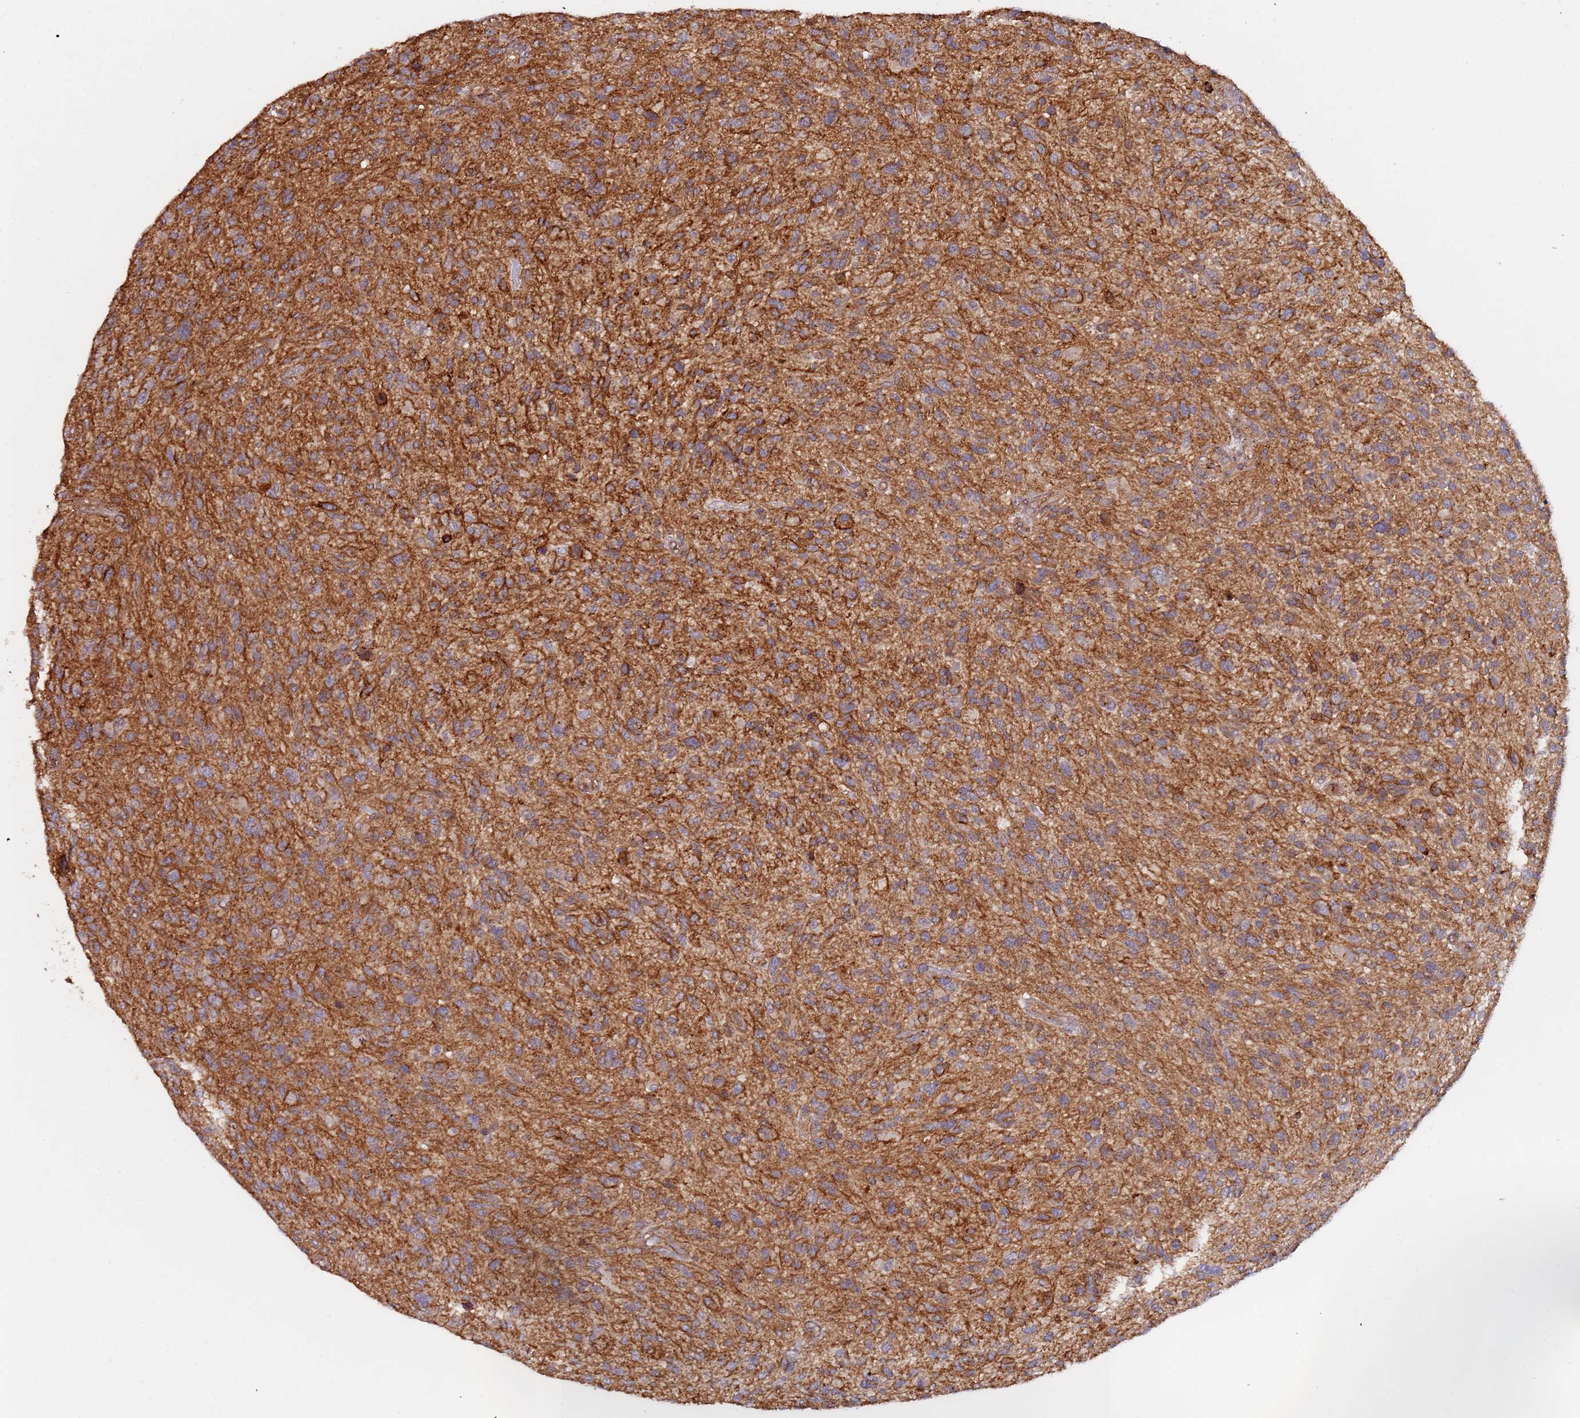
{"staining": {"intensity": "moderate", "quantity": "25%-75%", "location": "cytoplasmic/membranous"}, "tissue": "glioma", "cell_type": "Tumor cells", "image_type": "cancer", "snomed": [{"axis": "morphology", "description": "Glioma, malignant, High grade"}, {"axis": "topography", "description": "Brain"}], "caption": "Moderate cytoplasmic/membranous staining is present in approximately 25%-75% of tumor cells in glioma. The protein is stained brown, and the nuclei are stained in blue (DAB (3,3'-diaminobenzidine) IHC with brightfield microscopy, high magnification).", "gene": "KANSL1L", "patient": {"sex": "male", "age": 47}}